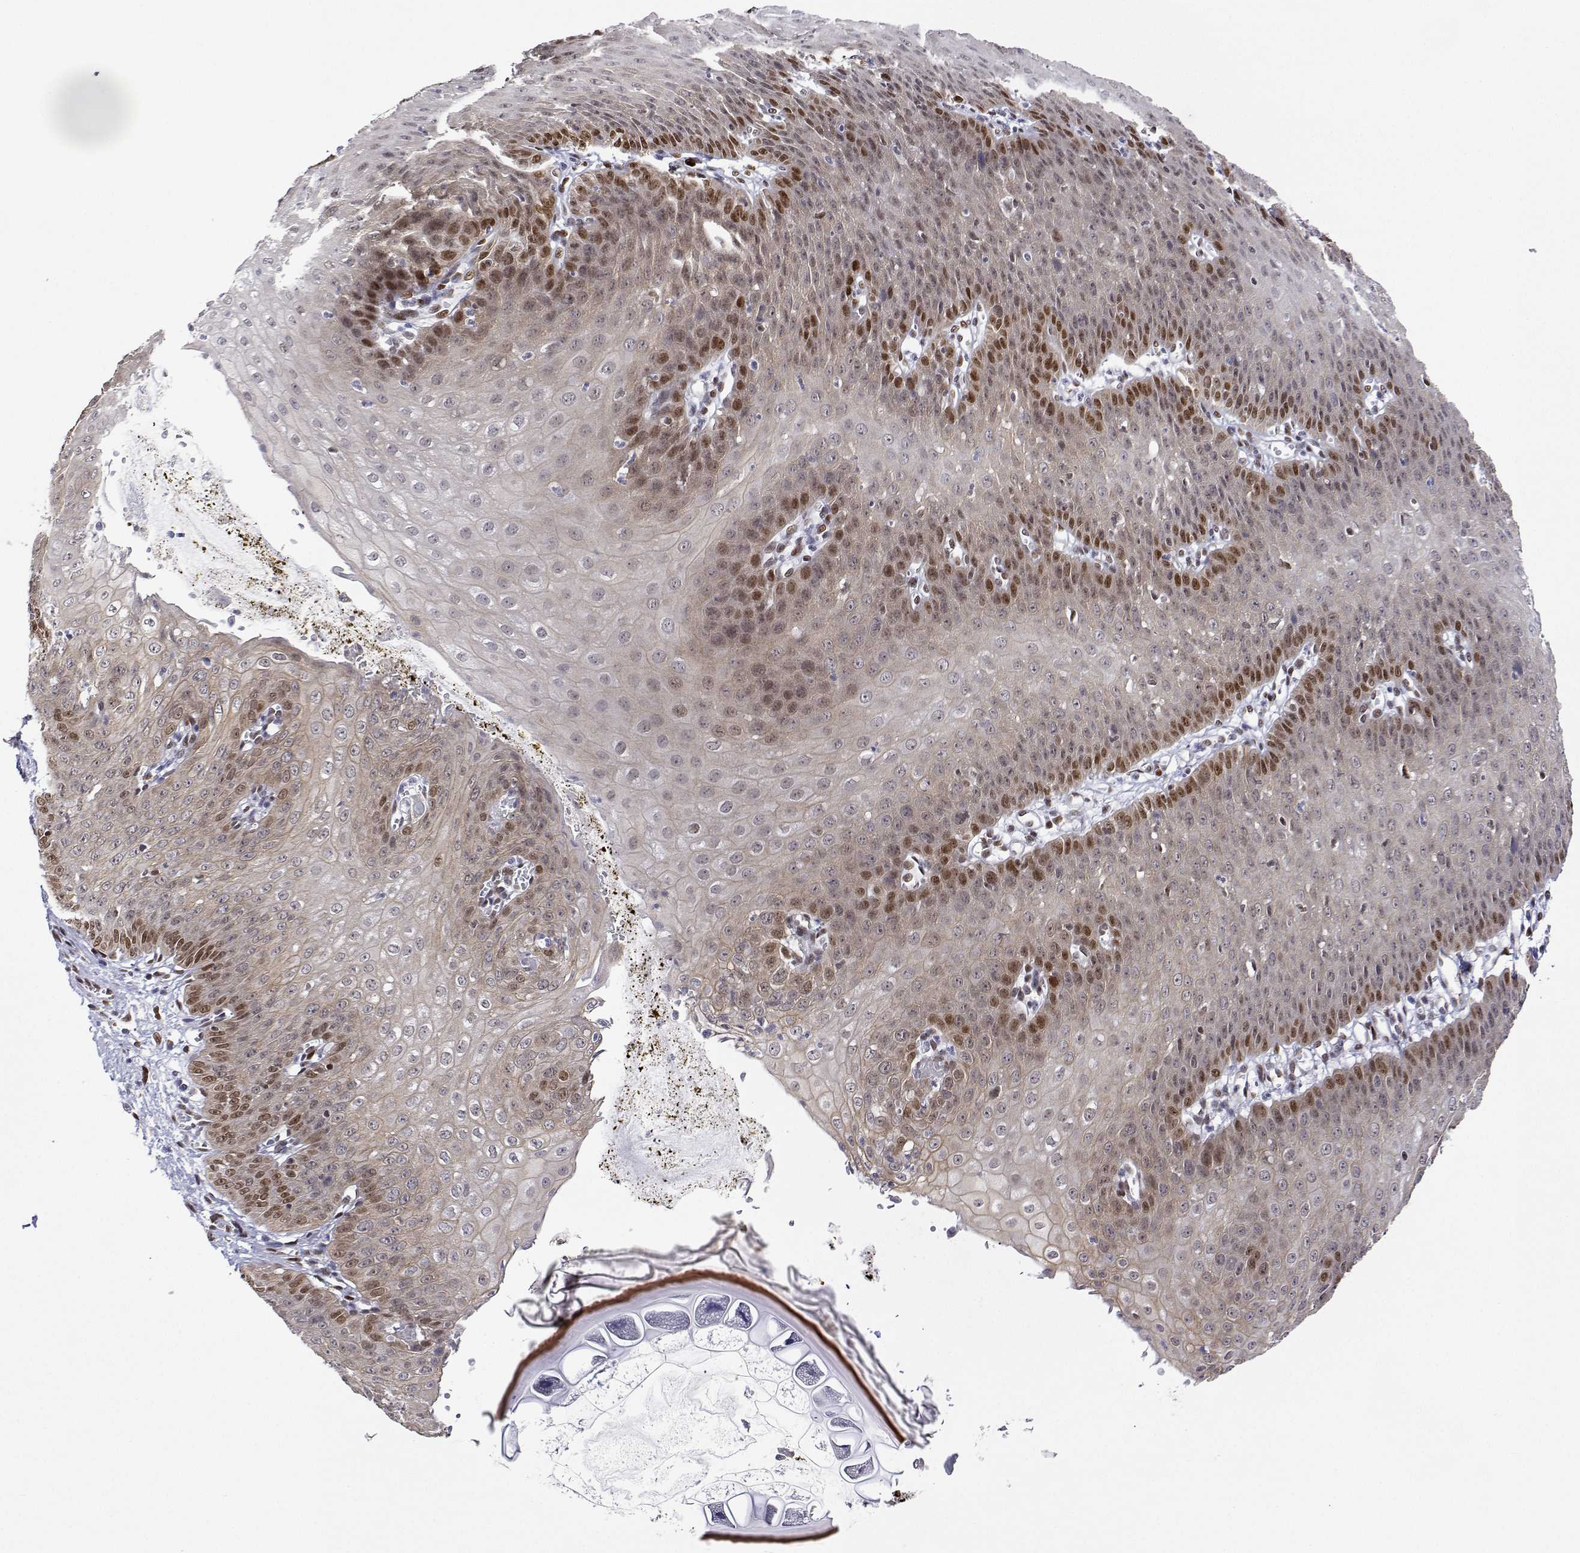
{"staining": {"intensity": "moderate", "quantity": "25%-75%", "location": "nuclear"}, "tissue": "esophagus", "cell_type": "Squamous epithelial cells", "image_type": "normal", "snomed": [{"axis": "morphology", "description": "Normal tissue, NOS"}, {"axis": "topography", "description": "Esophagus"}], "caption": "Immunohistochemistry (IHC) staining of benign esophagus, which exhibits medium levels of moderate nuclear expression in about 25%-75% of squamous epithelial cells indicating moderate nuclear protein expression. The staining was performed using DAB (brown) for protein detection and nuclei were counterstained in hematoxylin (blue).", "gene": "XPC", "patient": {"sex": "male", "age": 71}}